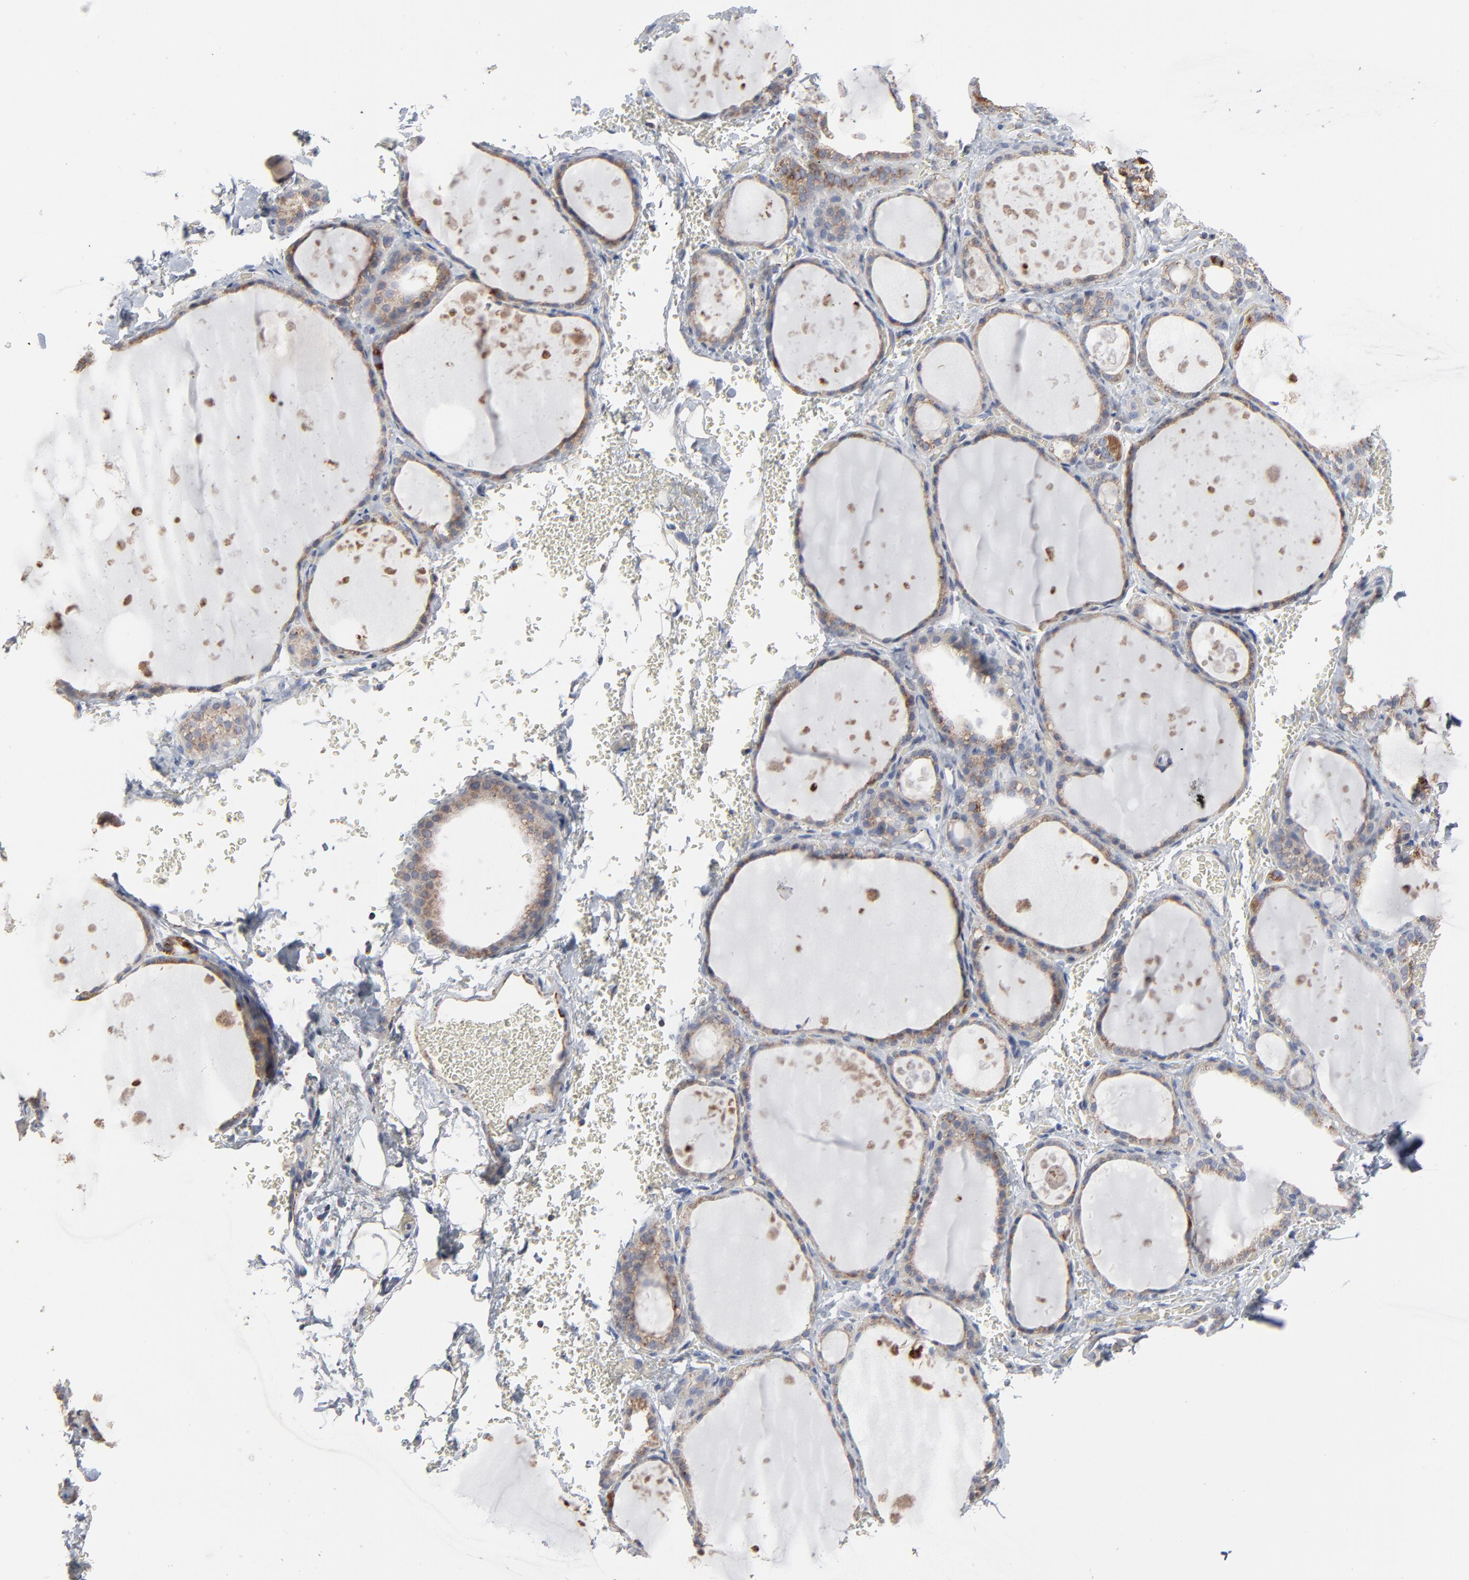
{"staining": {"intensity": "moderate", "quantity": ">75%", "location": "cytoplasmic/membranous"}, "tissue": "thyroid gland", "cell_type": "Glandular cells", "image_type": "normal", "snomed": [{"axis": "morphology", "description": "Normal tissue, NOS"}, {"axis": "topography", "description": "Thyroid gland"}], "caption": "Immunohistochemistry (IHC) of unremarkable thyroid gland reveals medium levels of moderate cytoplasmic/membranous positivity in approximately >75% of glandular cells. (DAB (3,3'-diaminobenzidine) IHC with brightfield microscopy, high magnification).", "gene": "UQCRC1", "patient": {"sex": "male", "age": 61}}